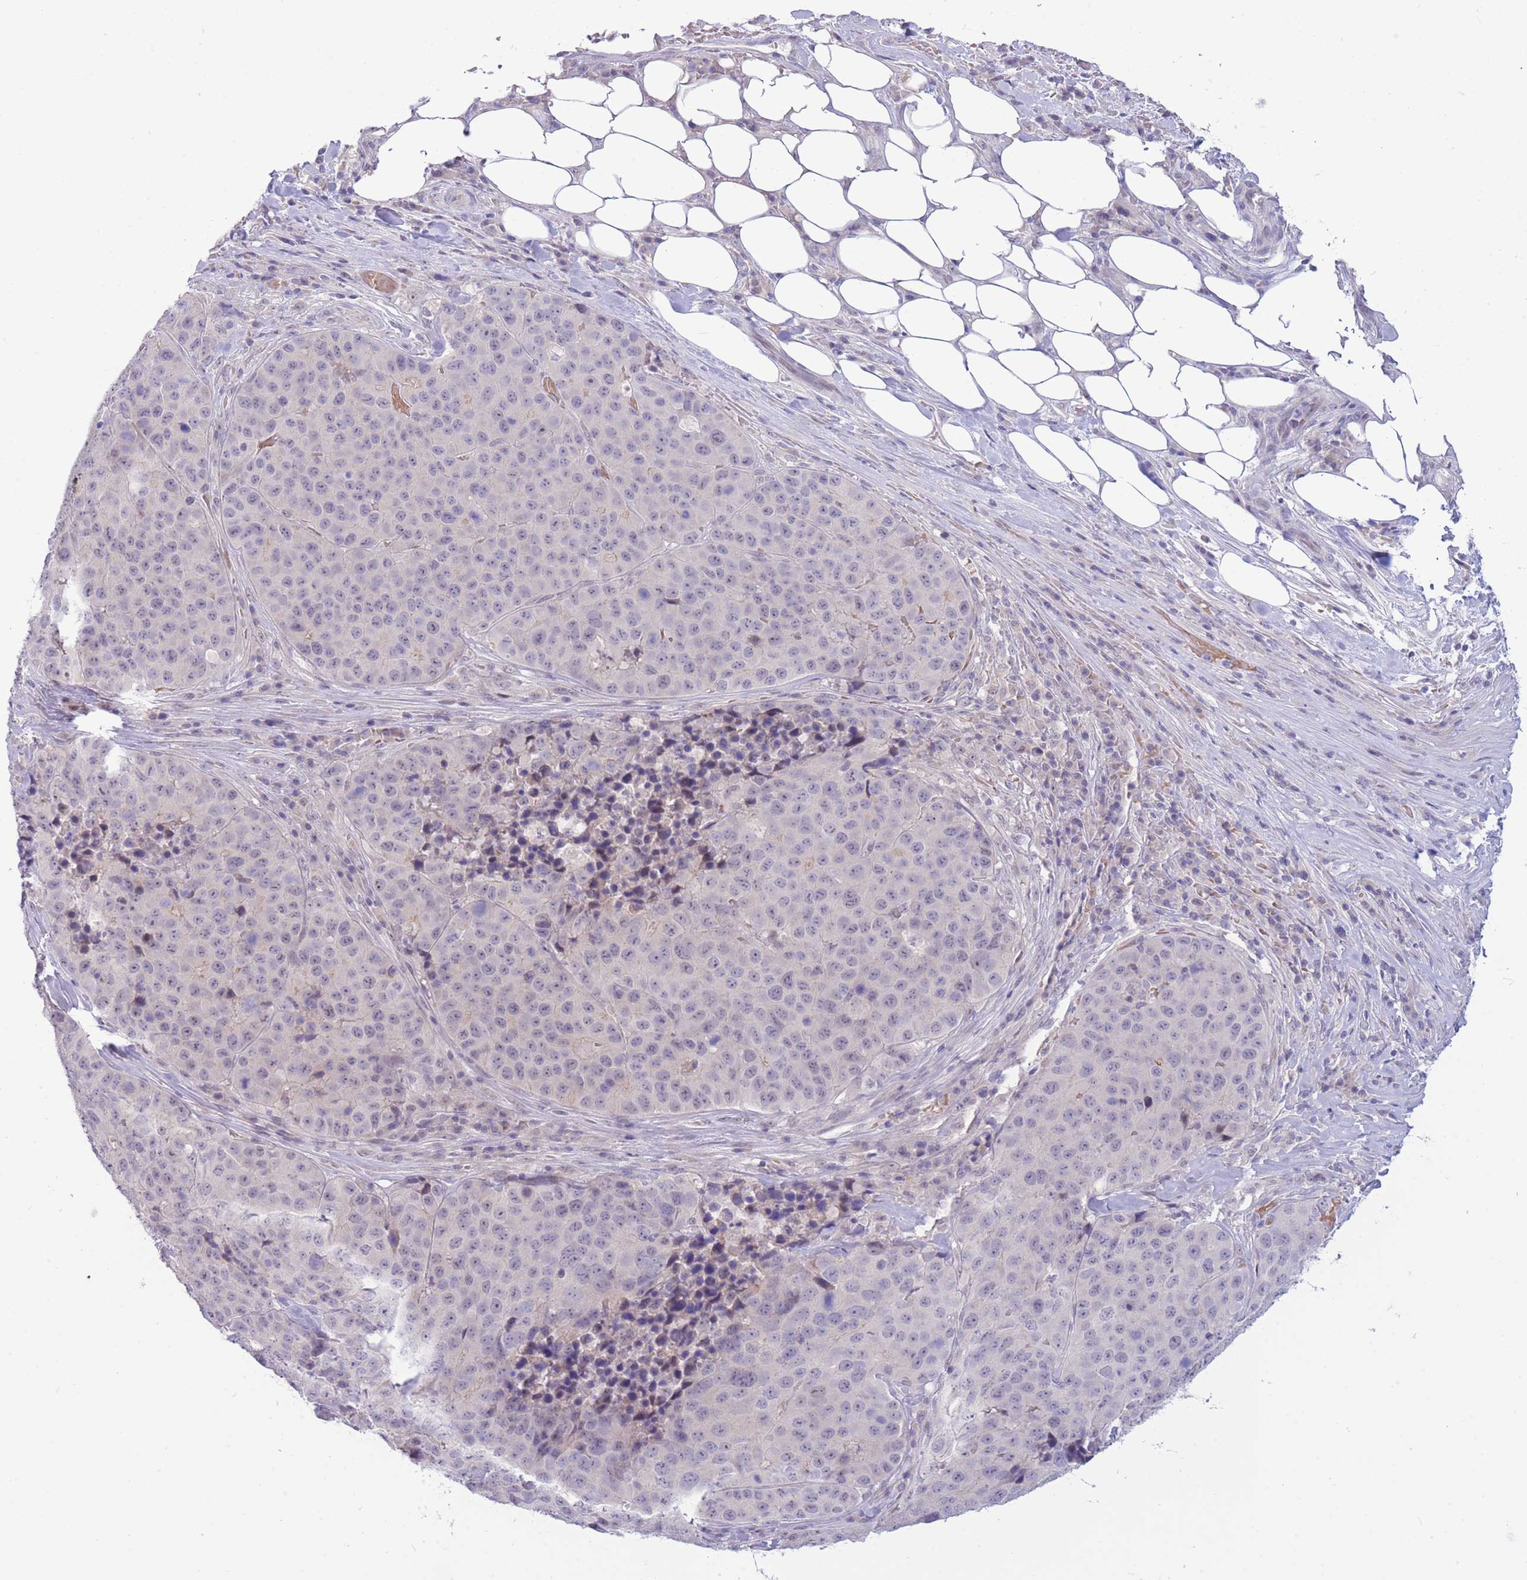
{"staining": {"intensity": "negative", "quantity": "none", "location": "none"}, "tissue": "stomach cancer", "cell_type": "Tumor cells", "image_type": "cancer", "snomed": [{"axis": "morphology", "description": "Adenocarcinoma, NOS"}, {"axis": "topography", "description": "Stomach"}], "caption": "Tumor cells show no significant staining in stomach cancer.", "gene": "FBXO46", "patient": {"sex": "male", "age": 71}}